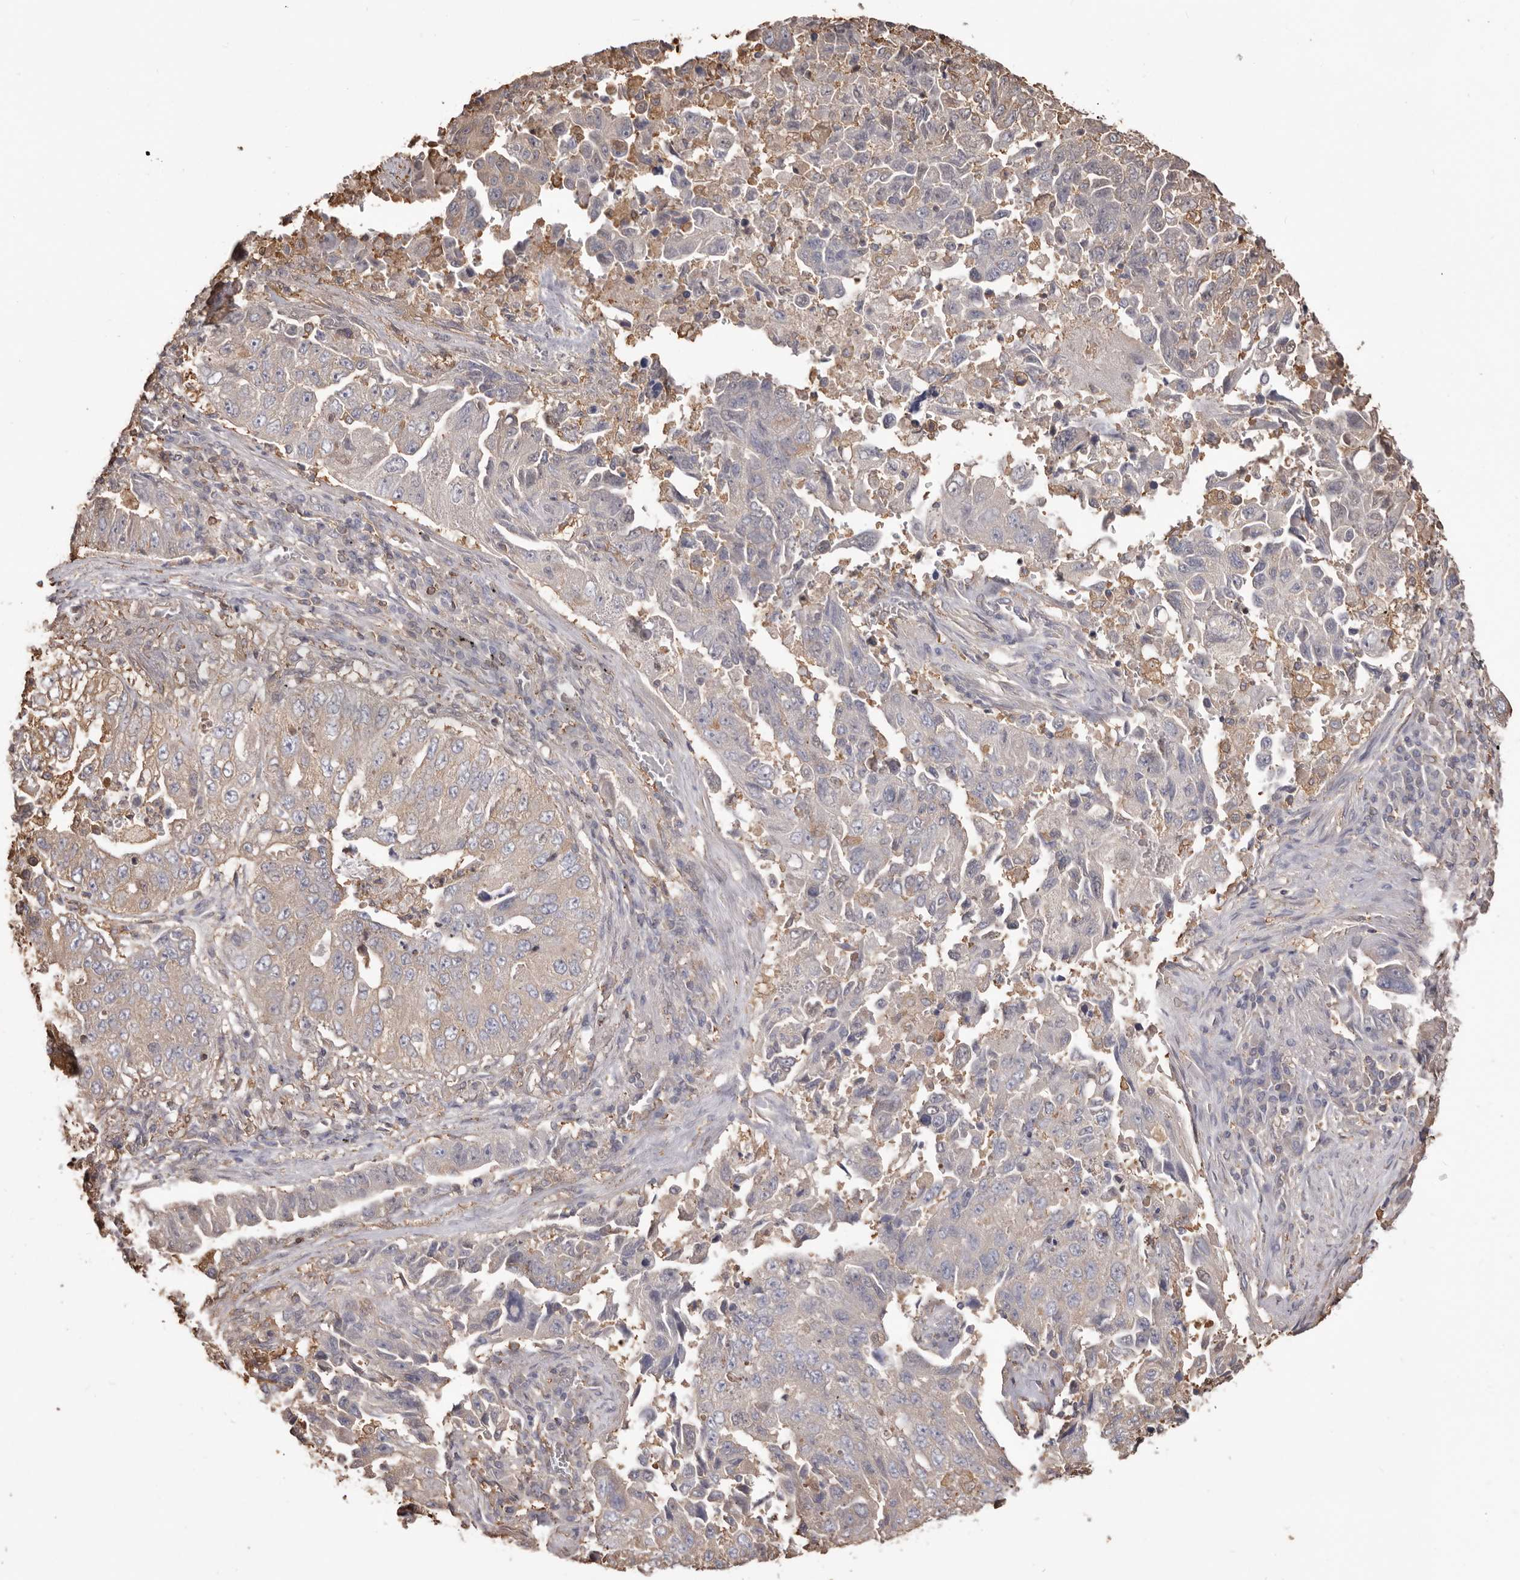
{"staining": {"intensity": "negative", "quantity": "none", "location": "none"}, "tissue": "lung cancer", "cell_type": "Tumor cells", "image_type": "cancer", "snomed": [{"axis": "morphology", "description": "Adenocarcinoma, NOS"}, {"axis": "topography", "description": "Lung"}], "caption": "Immunohistochemistry (IHC) histopathology image of lung adenocarcinoma stained for a protein (brown), which exhibits no expression in tumor cells.", "gene": "PKM", "patient": {"sex": "female", "age": 51}}